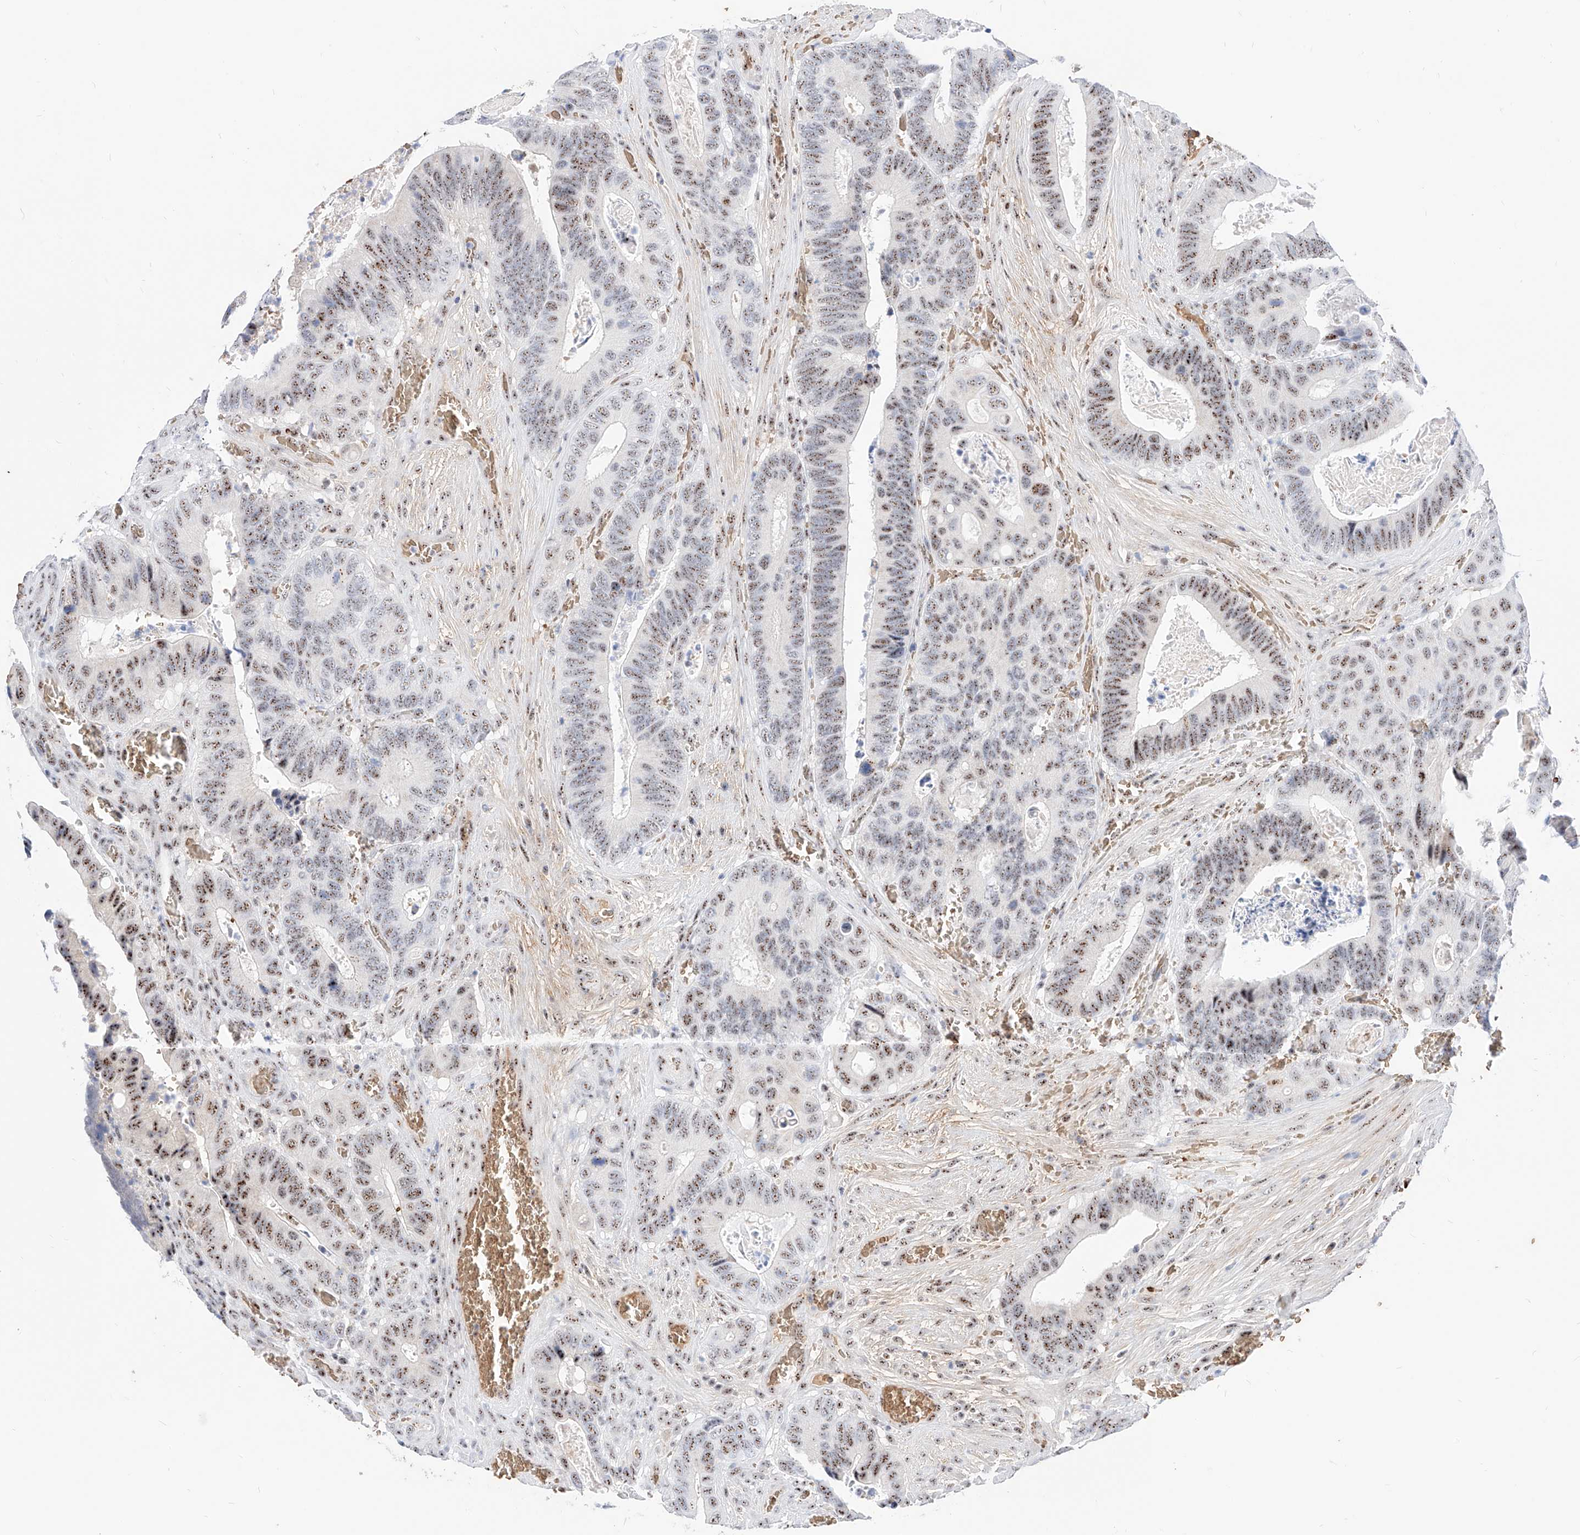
{"staining": {"intensity": "moderate", "quantity": ">75%", "location": "nuclear"}, "tissue": "colorectal cancer", "cell_type": "Tumor cells", "image_type": "cancer", "snomed": [{"axis": "morphology", "description": "Adenocarcinoma, NOS"}, {"axis": "topography", "description": "Colon"}], "caption": "Human colorectal cancer (adenocarcinoma) stained for a protein (brown) displays moderate nuclear positive positivity in approximately >75% of tumor cells.", "gene": "ZFP42", "patient": {"sex": "male", "age": 72}}